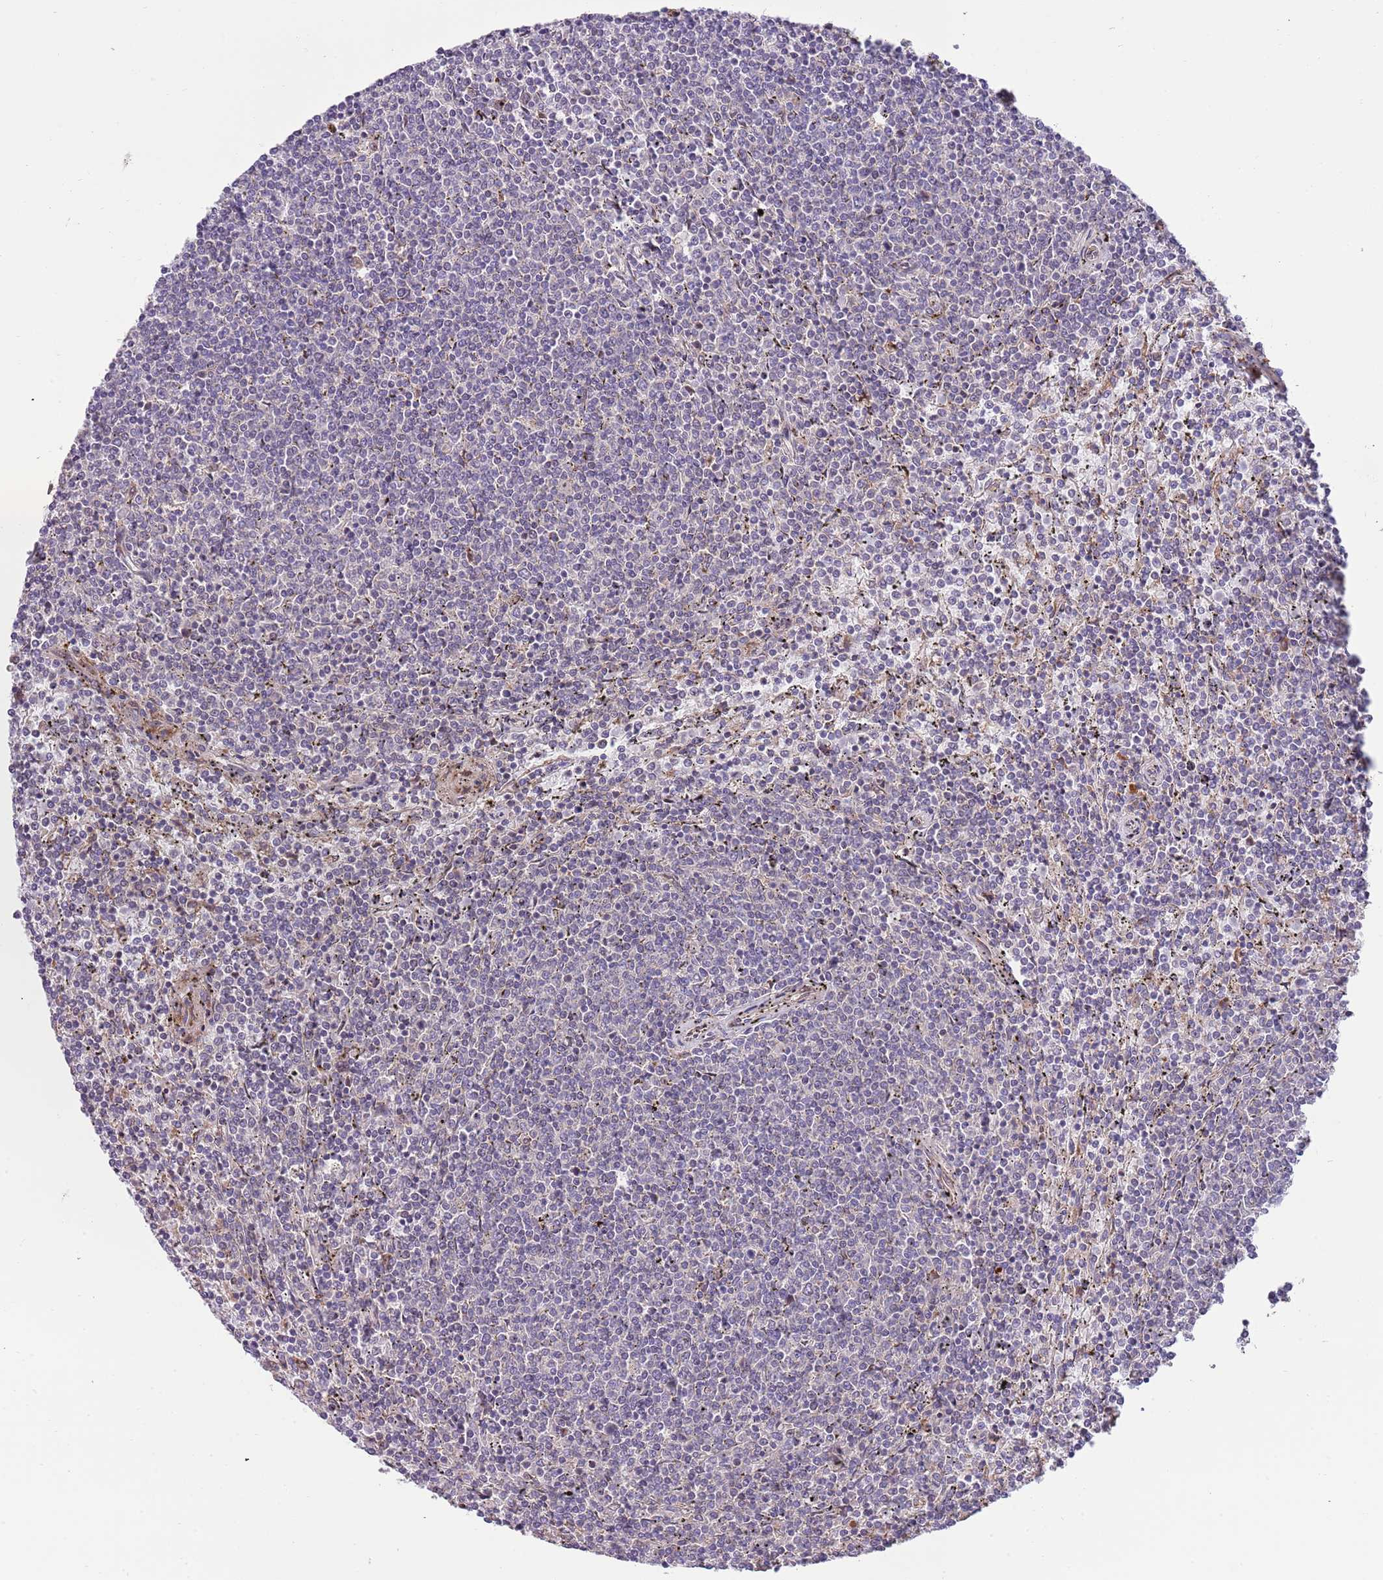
{"staining": {"intensity": "negative", "quantity": "none", "location": "none"}, "tissue": "lymphoma", "cell_type": "Tumor cells", "image_type": "cancer", "snomed": [{"axis": "morphology", "description": "Malignant lymphoma, non-Hodgkin's type, Low grade"}, {"axis": "topography", "description": "Spleen"}], "caption": "A high-resolution histopathology image shows immunohistochemistry staining of malignant lymphoma, non-Hodgkin's type (low-grade), which demonstrates no significant expression in tumor cells.", "gene": "DAND5", "patient": {"sex": "female", "age": 50}}